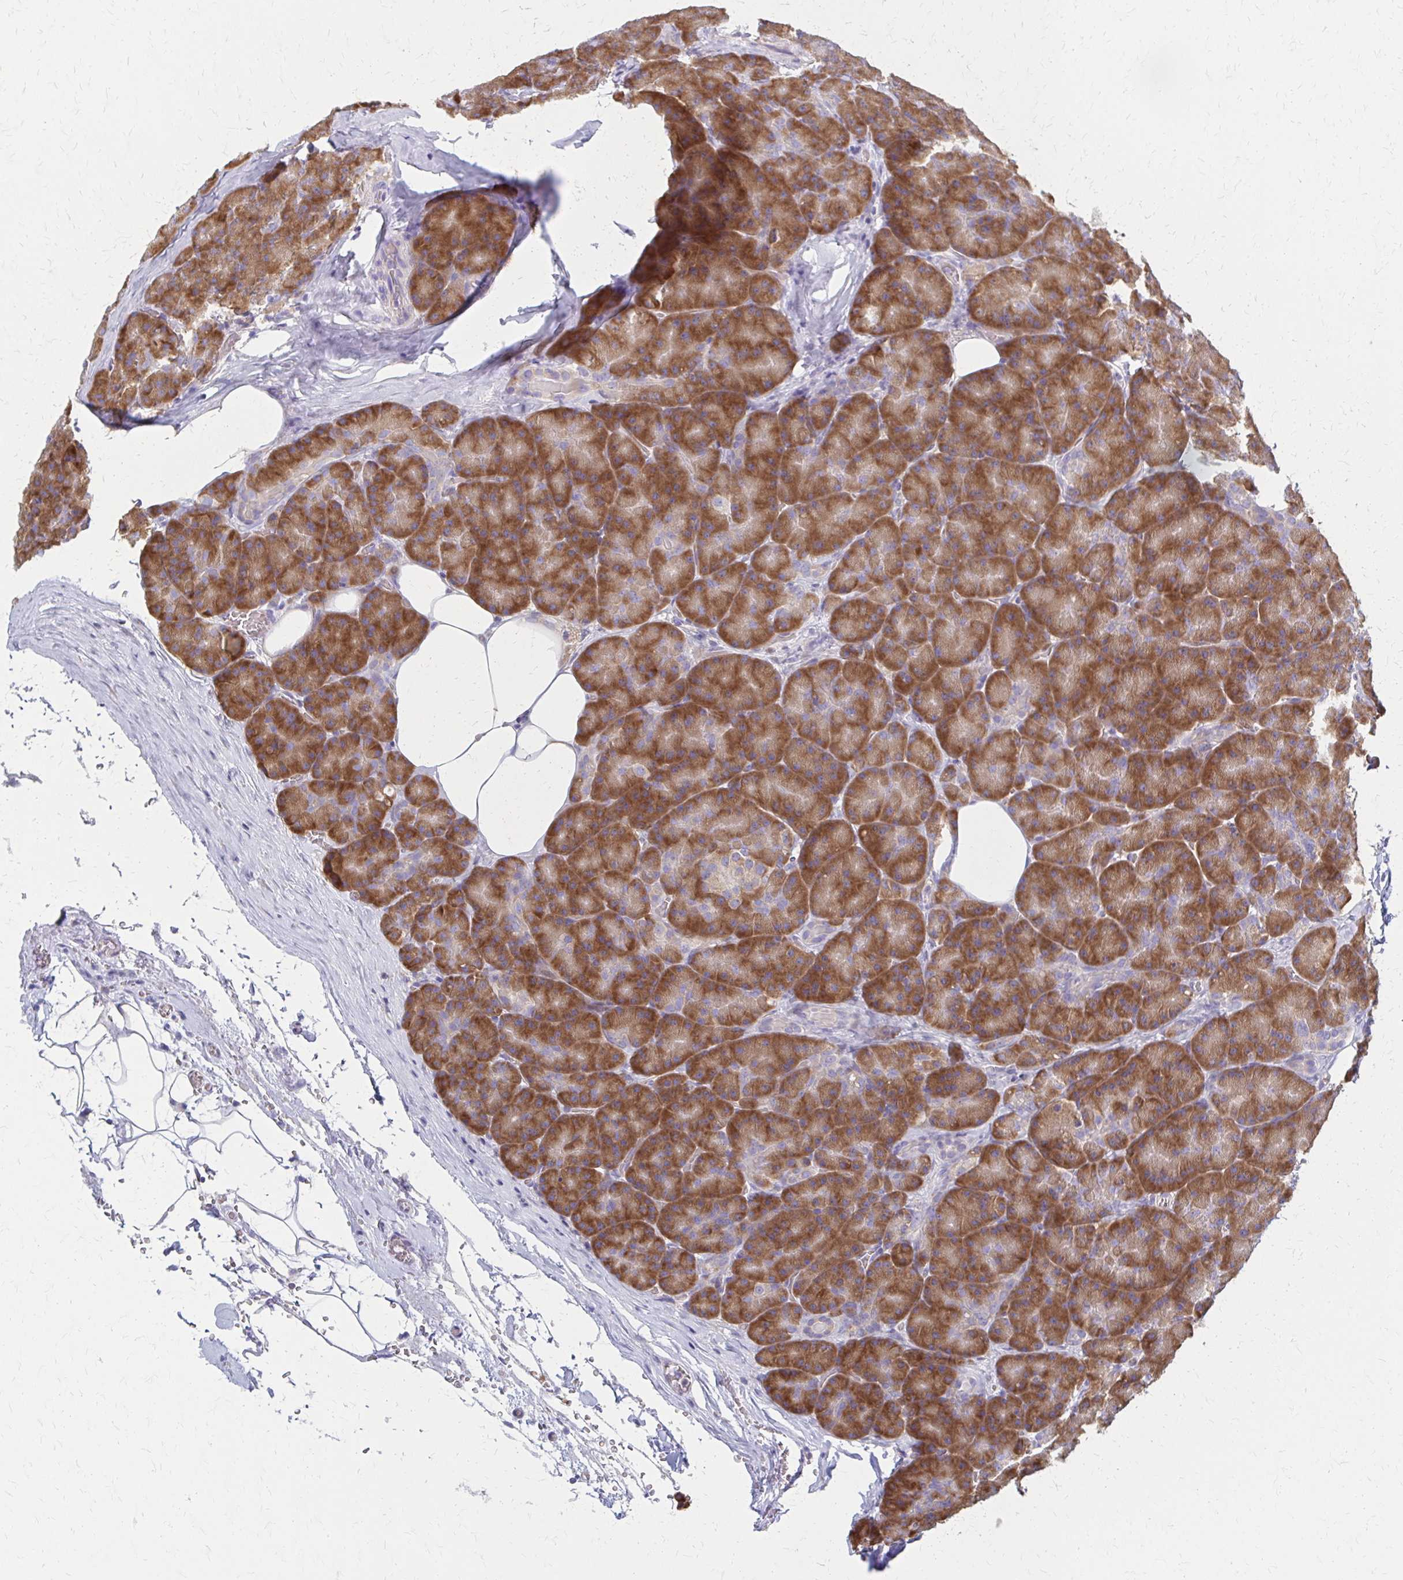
{"staining": {"intensity": "strong", "quantity": ">75%", "location": "cytoplasmic/membranous"}, "tissue": "pancreas", "cell_type": "Exocrine glandular cells", "image_type": "normal", "snomed": [{"axis": "morphology", "description": "Normal tissue, NOS"}, {"axis": "topography", "description": "Pancreas"}], "caption": "Immunohistochemistry of unremarkable pancreas shows high levels of strong cytoplasmic/membranous staining in about >75% of exocrine glandular cells. The staining was performed using DAB, with brown indicating positive protein expression. Nuclei are stained blue with hematoxylin.", "gene": "RPL27A", "patient": {"sex": "male", "age": 57}}